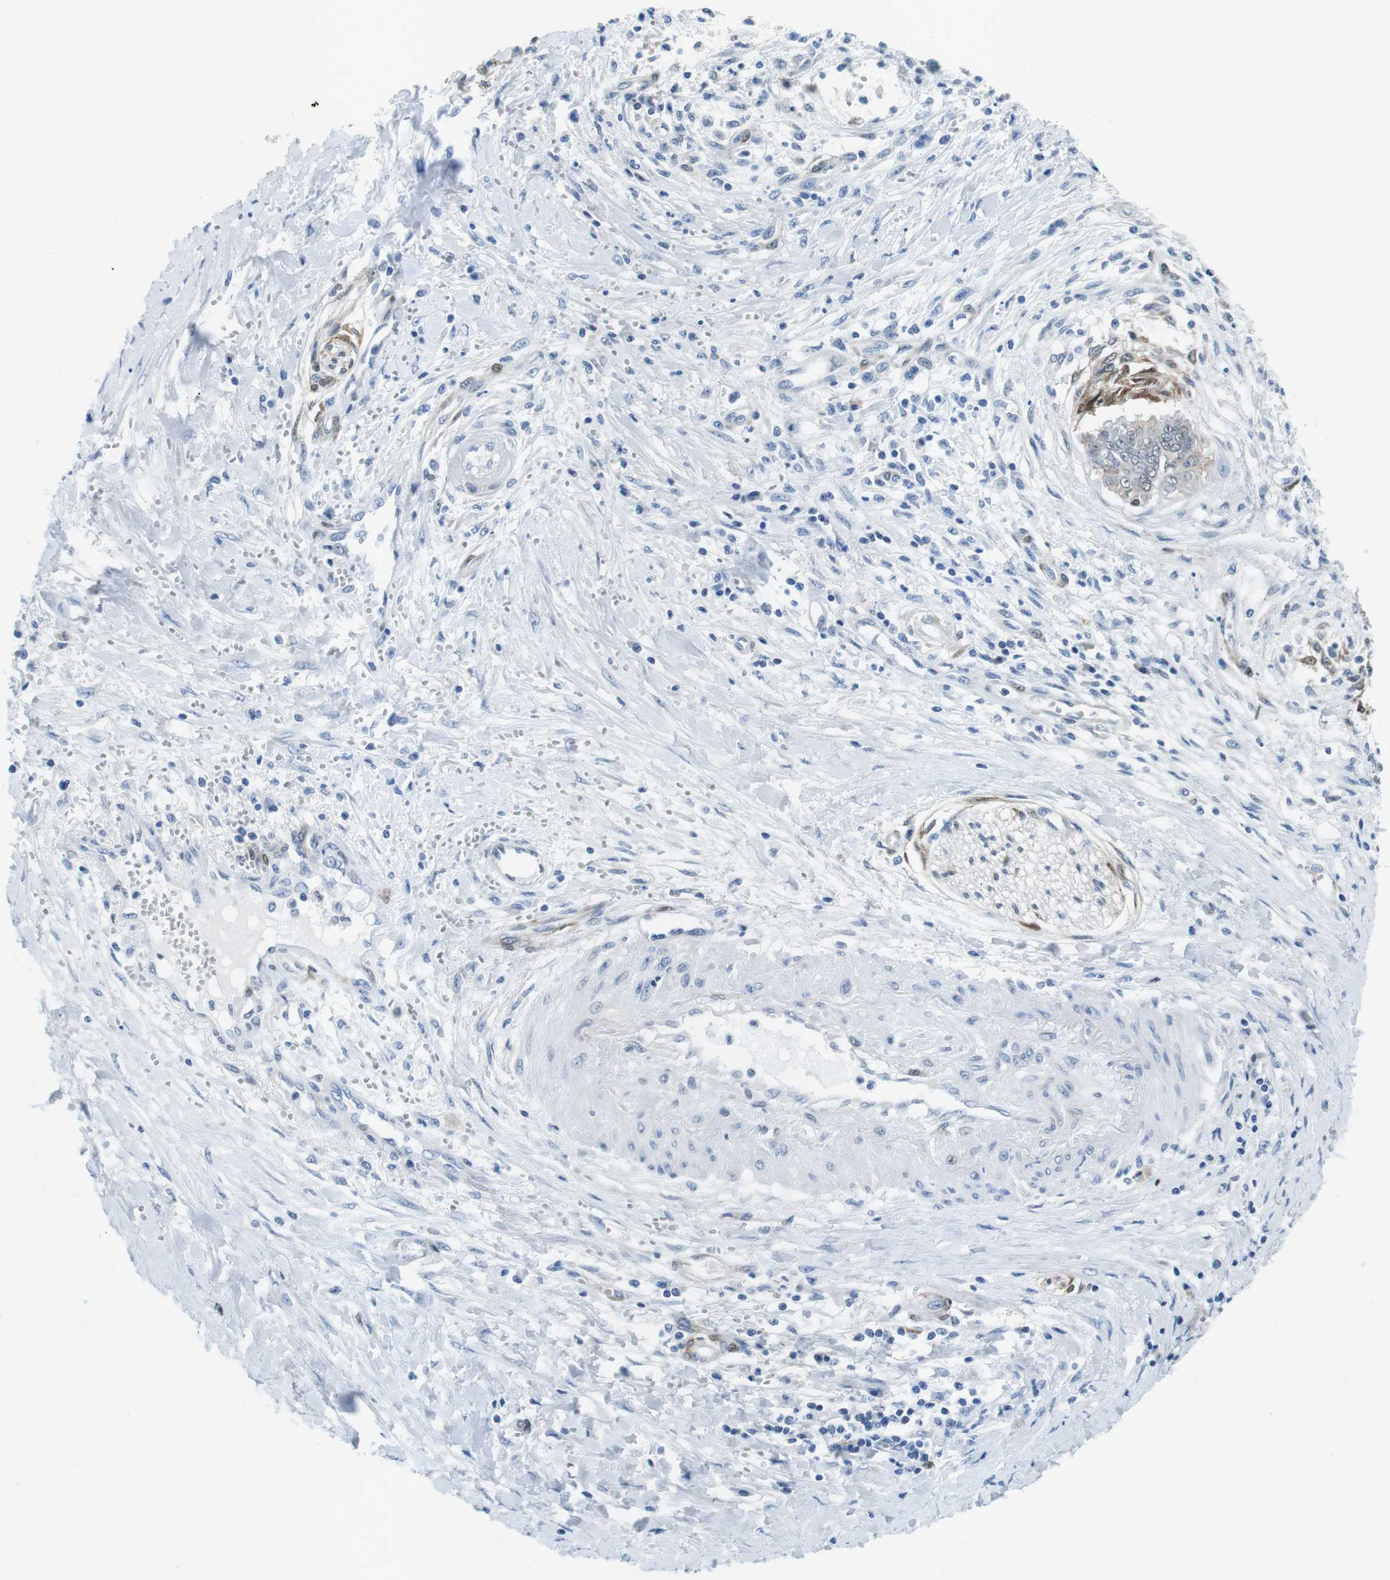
{"staining": {"intensity": "negative", "quantity": "none", "location": "none"}, "tissue": "pancreatic cancer", "cell_type": "Tumor cells", "image_type": "cancer", "snomed": [{"axis": "morphology", "description": "Adenocarcinoma, NOS"}, {"axis": "topography", "description": "Pancreas"}], "caption": "There is no significant staining in tumor cells of pancreatic adenocarcinoma. (DAB (3,3'-diaminobenzidine) IHC visualized using brightfield microscopy, high magnification).", "gene": "PHLDA1", "patient": {"sex": "male", "age": 56}}